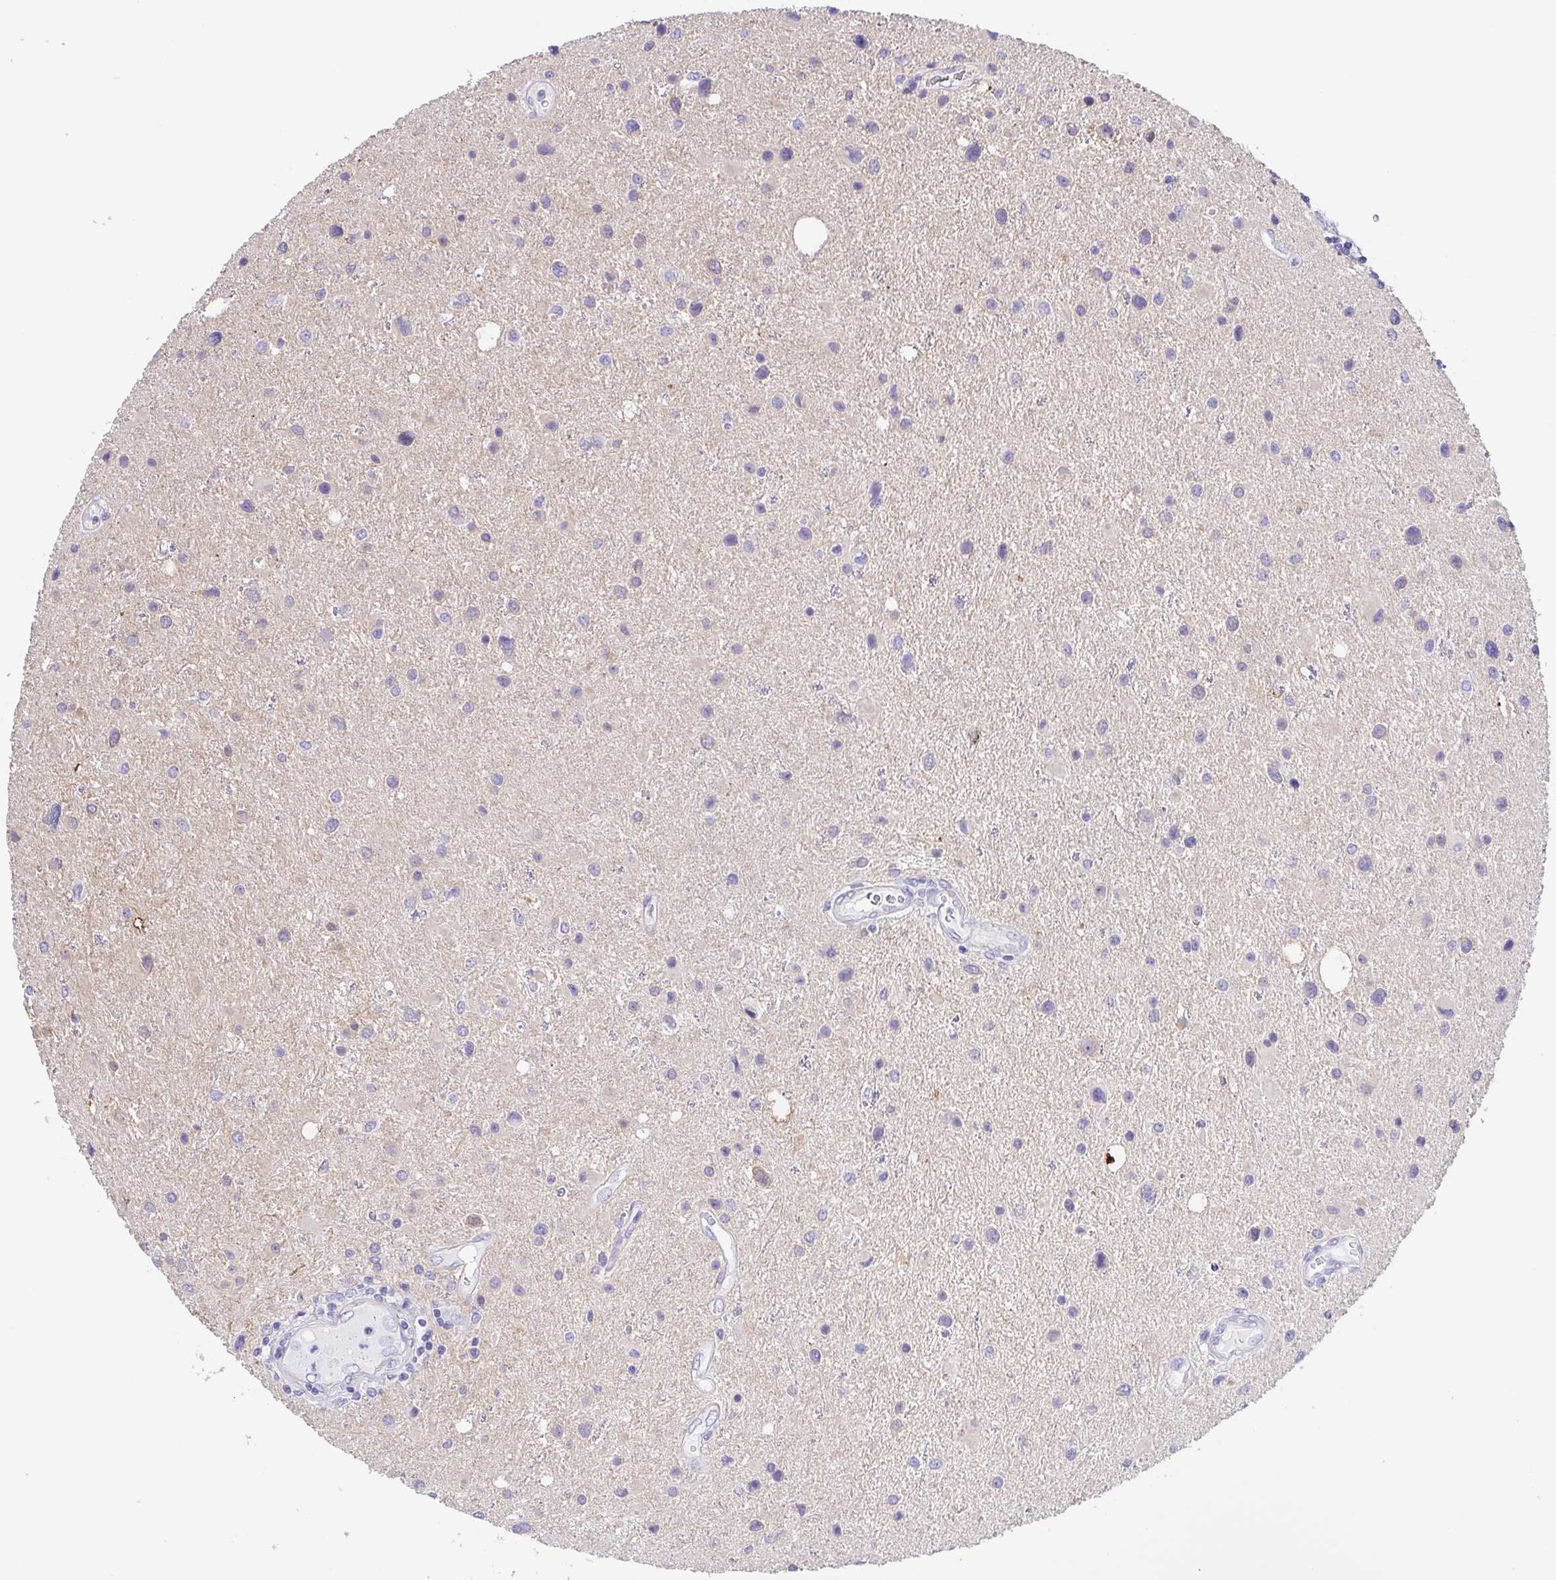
{"staining": {"intensity": "weak", "quantity": "<25%", "location": "cytoplasmic/membranous"}, "tissue": "glioma", "cell_type": "Tumor cells", "image_type": "cancer", "snomed": [{"axis": "morphology", "description": "Glioma, malignant, Low grade"}, {"axis": "topography", "description": "Brain"}], "caption": "Immunohistochemistry (IHC) micrograph of neoplastic tissue: human glioma stained with DAB (3,3'-diaminobenzidine) exhibits no significant protein staining in tumor cells. The staining is performed using DAB (3,3'-diaminobenzidine) brown chromogen with nuclei counter-stained in using hematoxylin.", "gene": "MUCL3", "patient": {"sex": "female", "age": 32}}